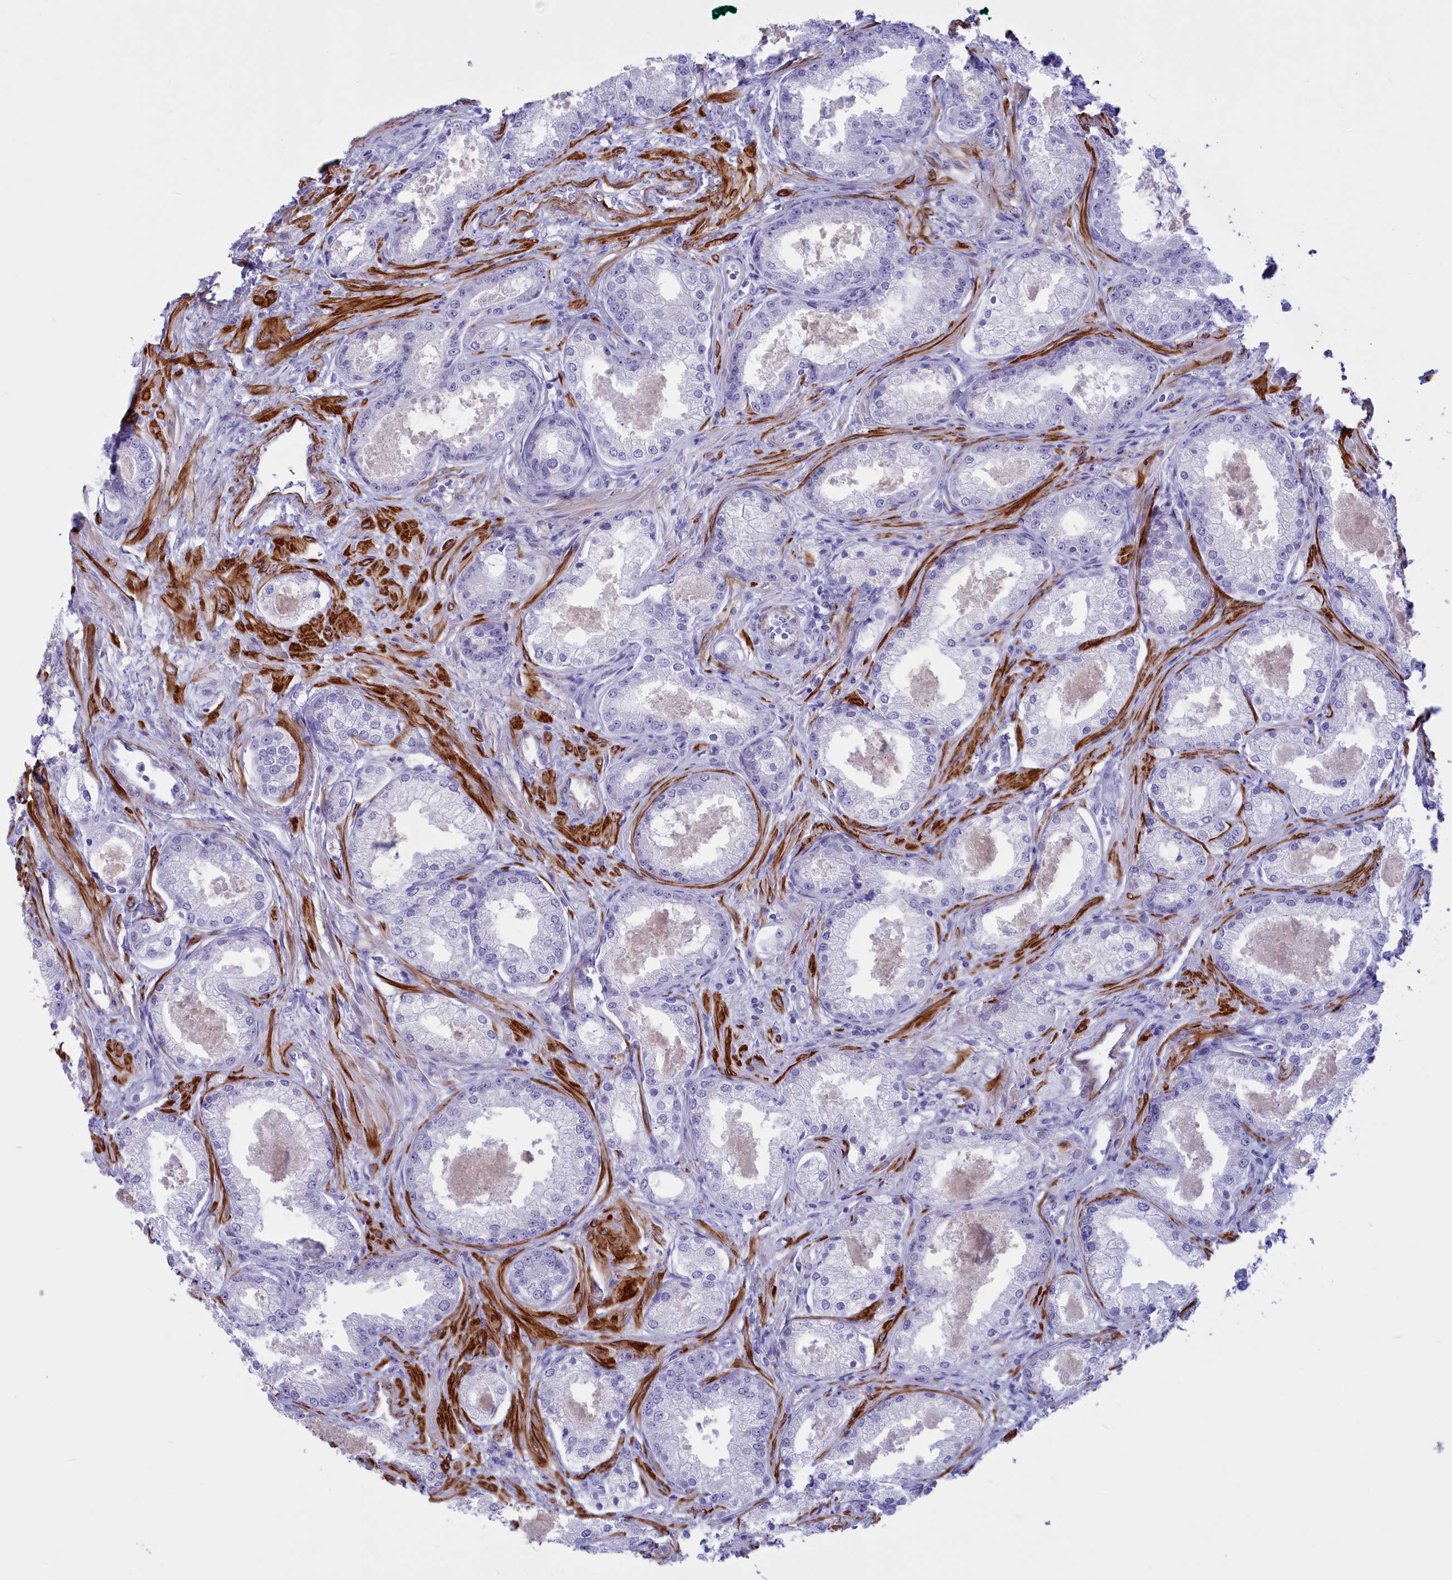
{"staining": {"intensity": "negative", "quantity": "none", "location": "none"}, "tissue": "prostate cancer", "cell_type": "Tumor cells", "image_type": "cancer", "snomed": [{"axis": "morphology", "description": "Adenocarcinoma, Low grade"}, {"axis": "topography", "description": "Prostate"}], "caption": "A high-resolution micrograph shows immunohistochemistry (IHC) staining of prostate cancer (adenocarcinoma (low-grade)), which exhibits no significant positivity in tumor cells.", "gene": "GAPDHS", "patient": {"sex": "male", "age": 68}}